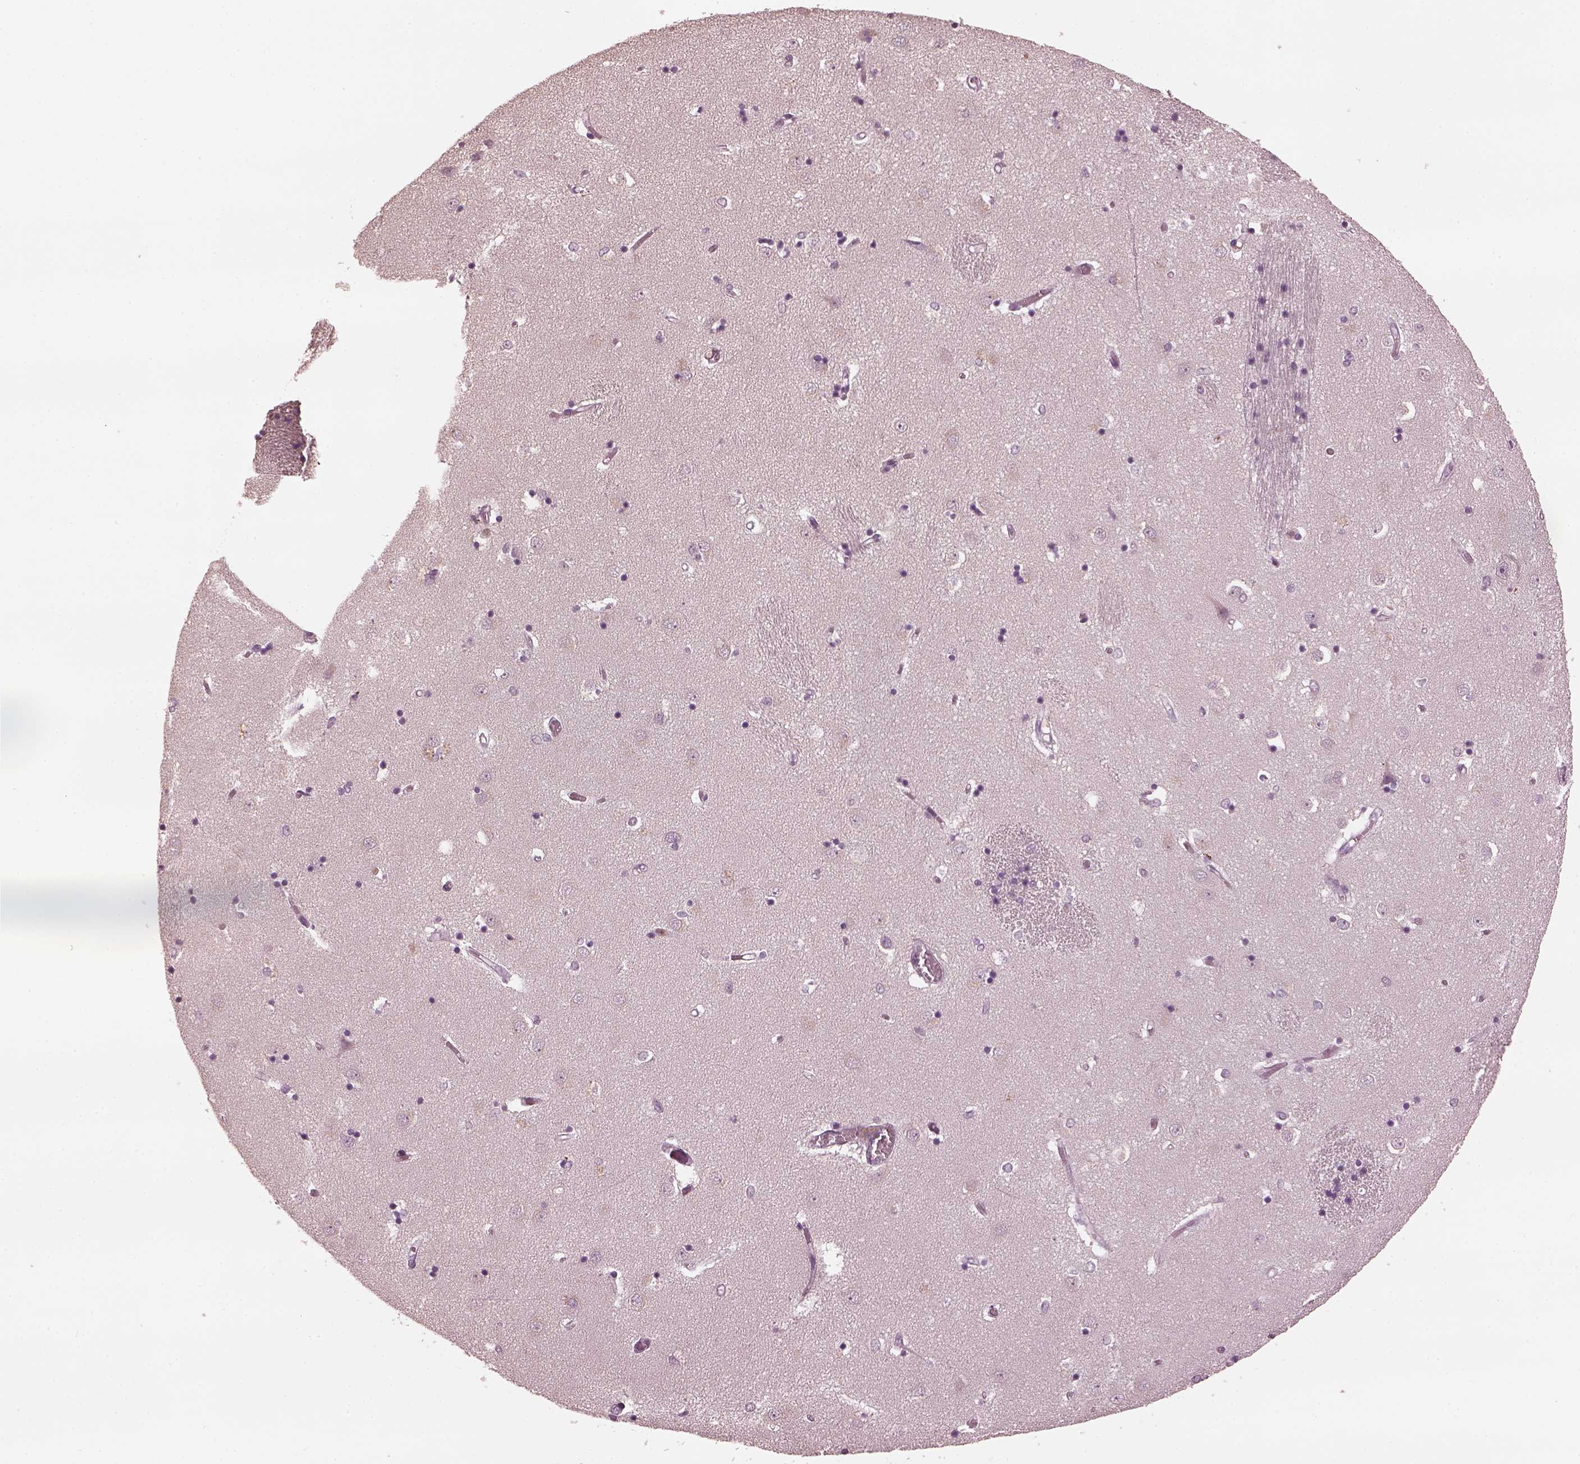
{"staining": {"intensity": "negative", "quantity": "none", "location": "none"}, "tissue": "caudate", "cell_type": "Glial cells", "image_type": "normal", "snomed": [{"axis": "morphology", "description": "Normal tissue, NOS"}, {"axis": "topography", "description": "Lateral ventricle wall"}], "caption": "The image displays no significant expression in glial cells of caudate.", "gene": "PSTPIP2", "patient": {"sex": "male", "age": 54}}